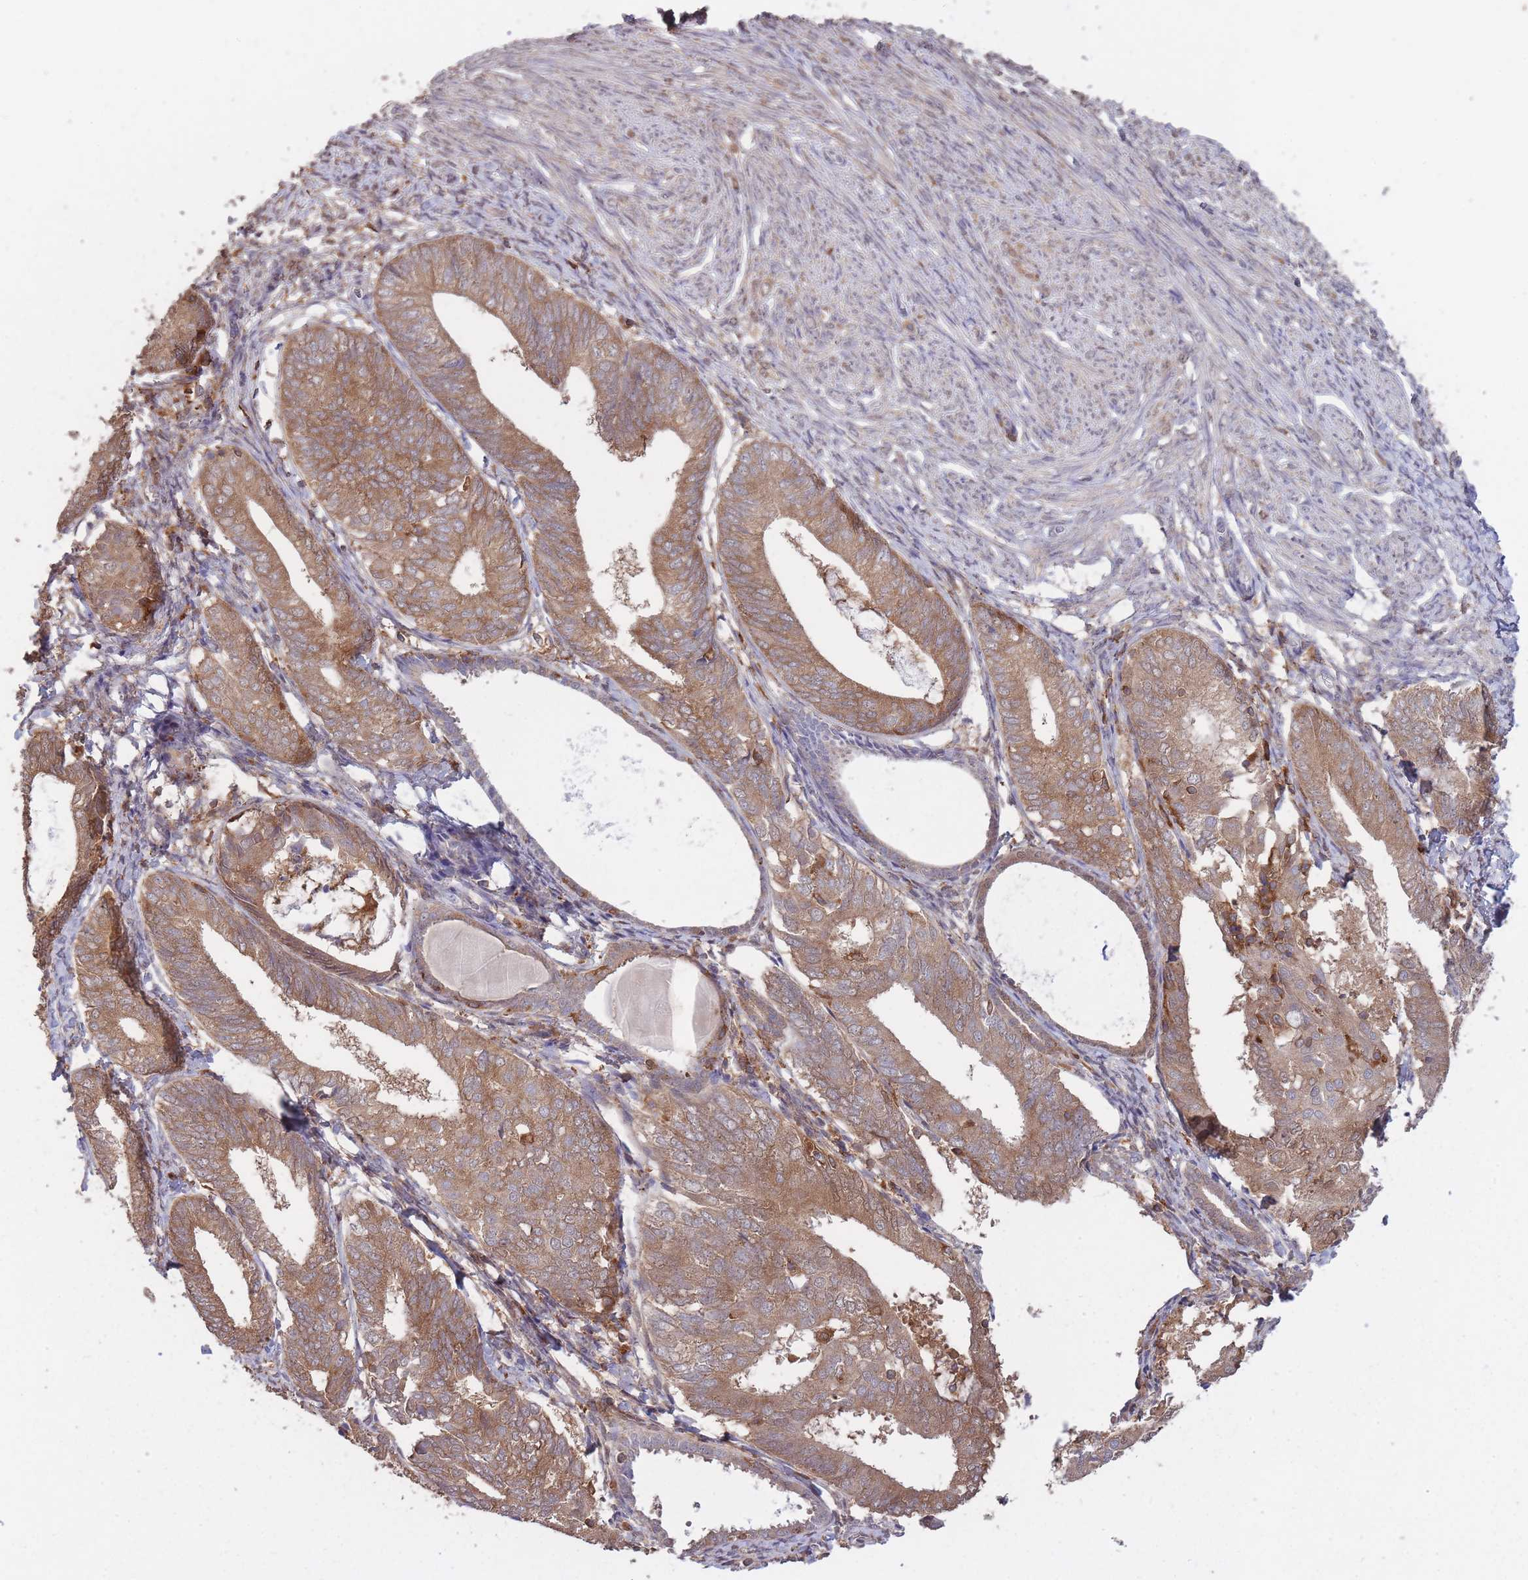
{"staining": {"intensity": "moderate", "quantity": ">75%", "location": "cytoplasmic/membranous"}, "tissue": "endometrial cancer", "cell_type": "Tumor cells", "image_type": "cancer", "snomed": [{"axis": "morphology", "description": "Adenocarcinoma, NOS"}, {"axis": "topography", "description": "Endometrium"}], "caption": "A micrograph of human adenocarcinoma (endometrial) stained for a protein exhibits moderate cytoplasmic/membranous brown staining in tumor cells. (Stains: DAB (3,3'-diaminobenzidine) in brown, nuclei in blue, Microscopy: brightfield microscopy at high magnification).", "gene": "GMIP", "patient": {"sex": "female", "age": 87}}